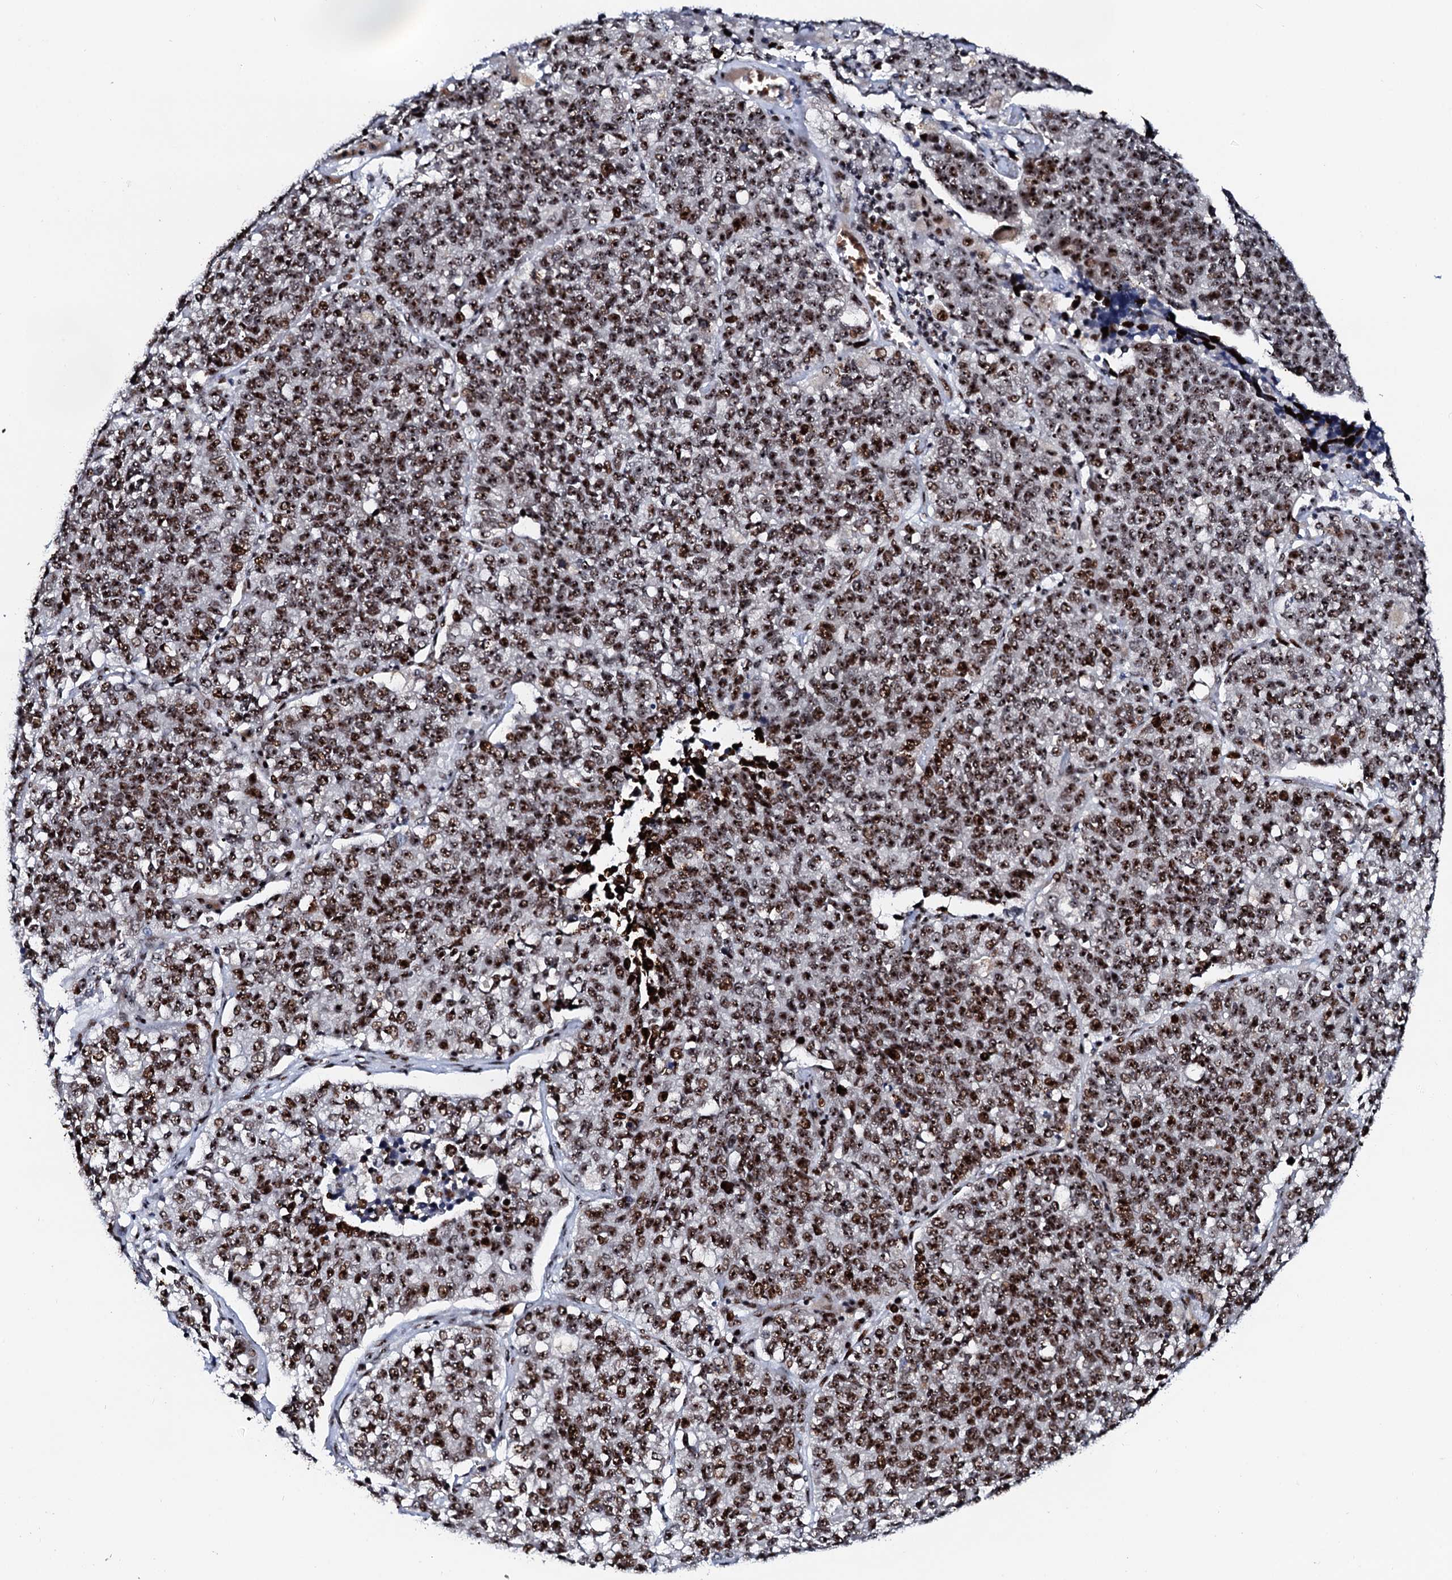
{"staining": {"intensity": "strong", "quantity": ">75%", "location": "nuclear"}, "tissue": "lung cancer", "cell_type": "Tumor cells", "image_type": "cancer", "snomed": [{"axis": "morphology", "description": "Adenocarcinoma, NOS"}, {"axis": "topography", "description": "Lung"}], "caption": "Lung cancer tissue displays strong nuclear staining in about >75% of tumor cells (Brightfield microscopy of DAB IHC at high magnification).", "gene": "NEUROG3", "patient": {"sex": "male", "age": 49}}